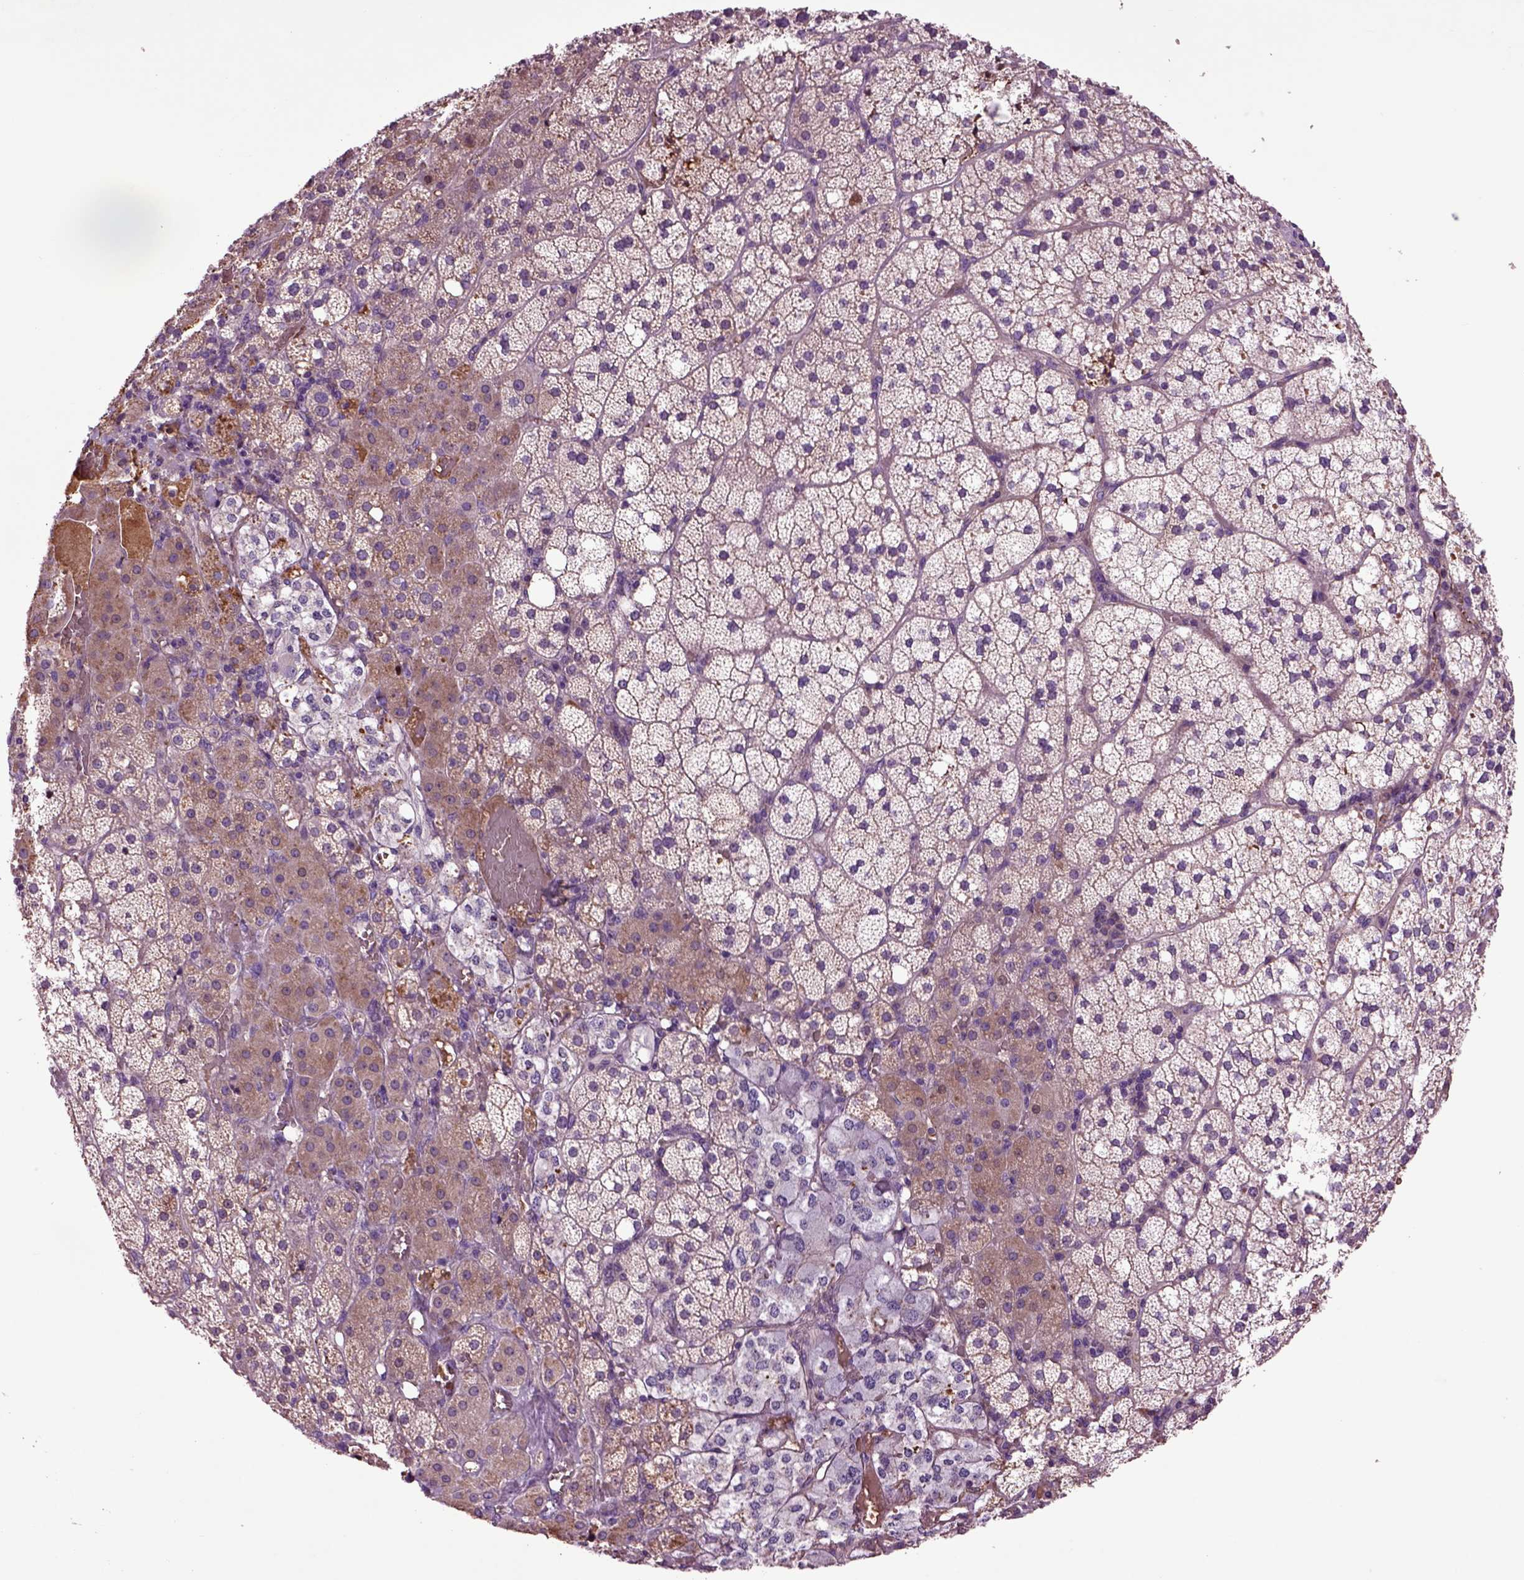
{"staining": {"intensity": "moderate", "quantity": "<25%", "location": "cytoplasmic/membranous"}, "tissue": "adrenal gland", "cell_type": "Glandular cells", "image_type": "normal", "snomed": [{"axis": "morphology", "description": "Normal tissue, NOS"}, {"axis": "topography", "description": "Adrenal gland"}], "caption": "Immunohistochemical staining of normal adrenal gland shows low levels of moderate cytoplasmic/membranous expression in about <25% of glandular cells.", "gene": "SPON1", "patient": {"sex": "male", "age": 53}}